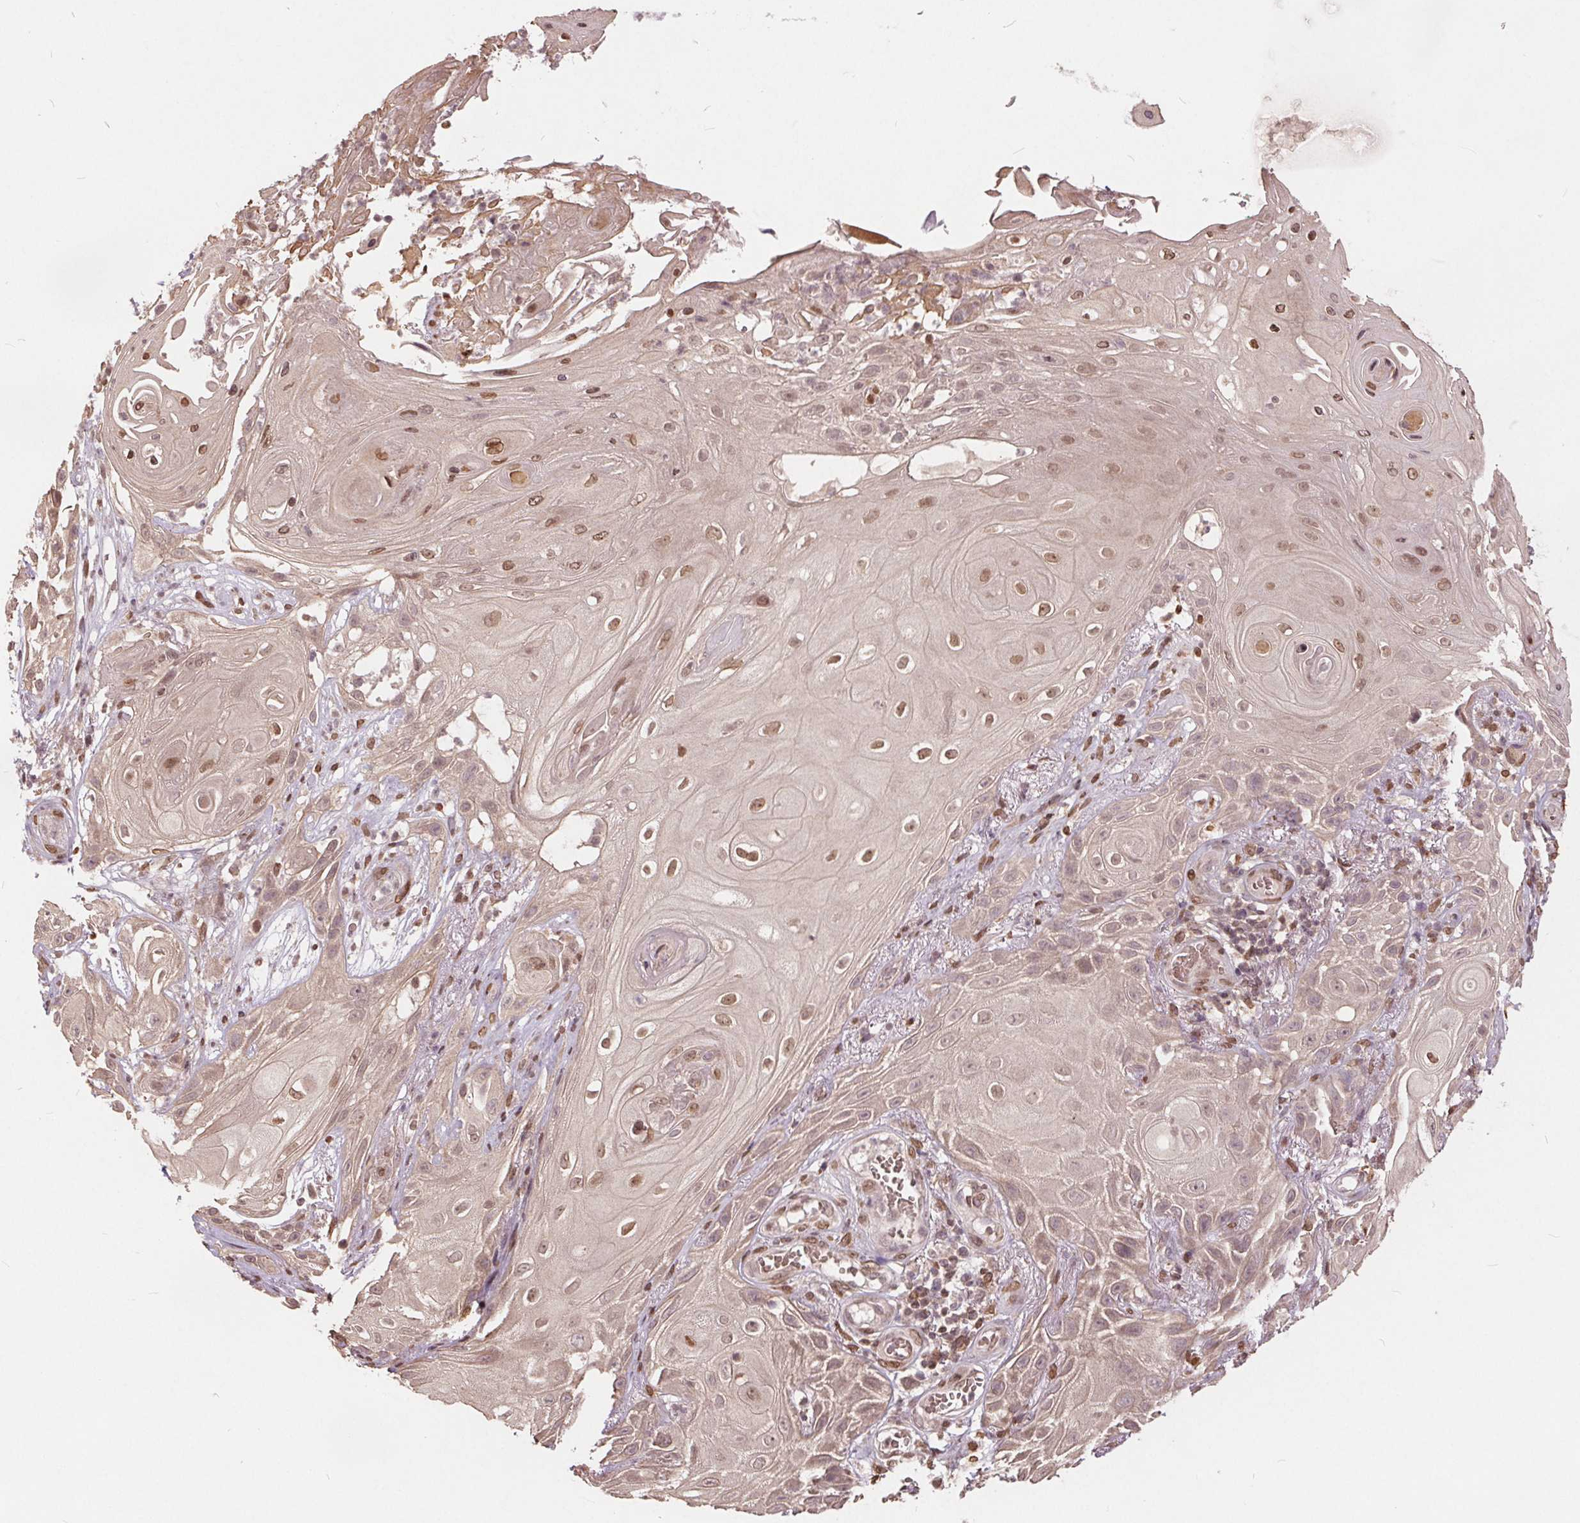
{"staining": {"intensity": "moderate", "quantity": ">75%", "location": "nuclear"}, "tissue": "skin cancer", "cell_type": "Tumor cells", "image_type": "cancer", "snomed": [{"axis": "morphology", "description": "Squamous cell carcinoma, NOS"}, {"axis": "topography", "description": "Skin"}], "caption": "This is a photomicrograph of immunohistochemistry (IHC) staining of skin cancer, which shows moderate positivity in the nuclear of tumor cells.", "gene": "HIF1AN", "patient": {"sex": "male", "age": 62}}